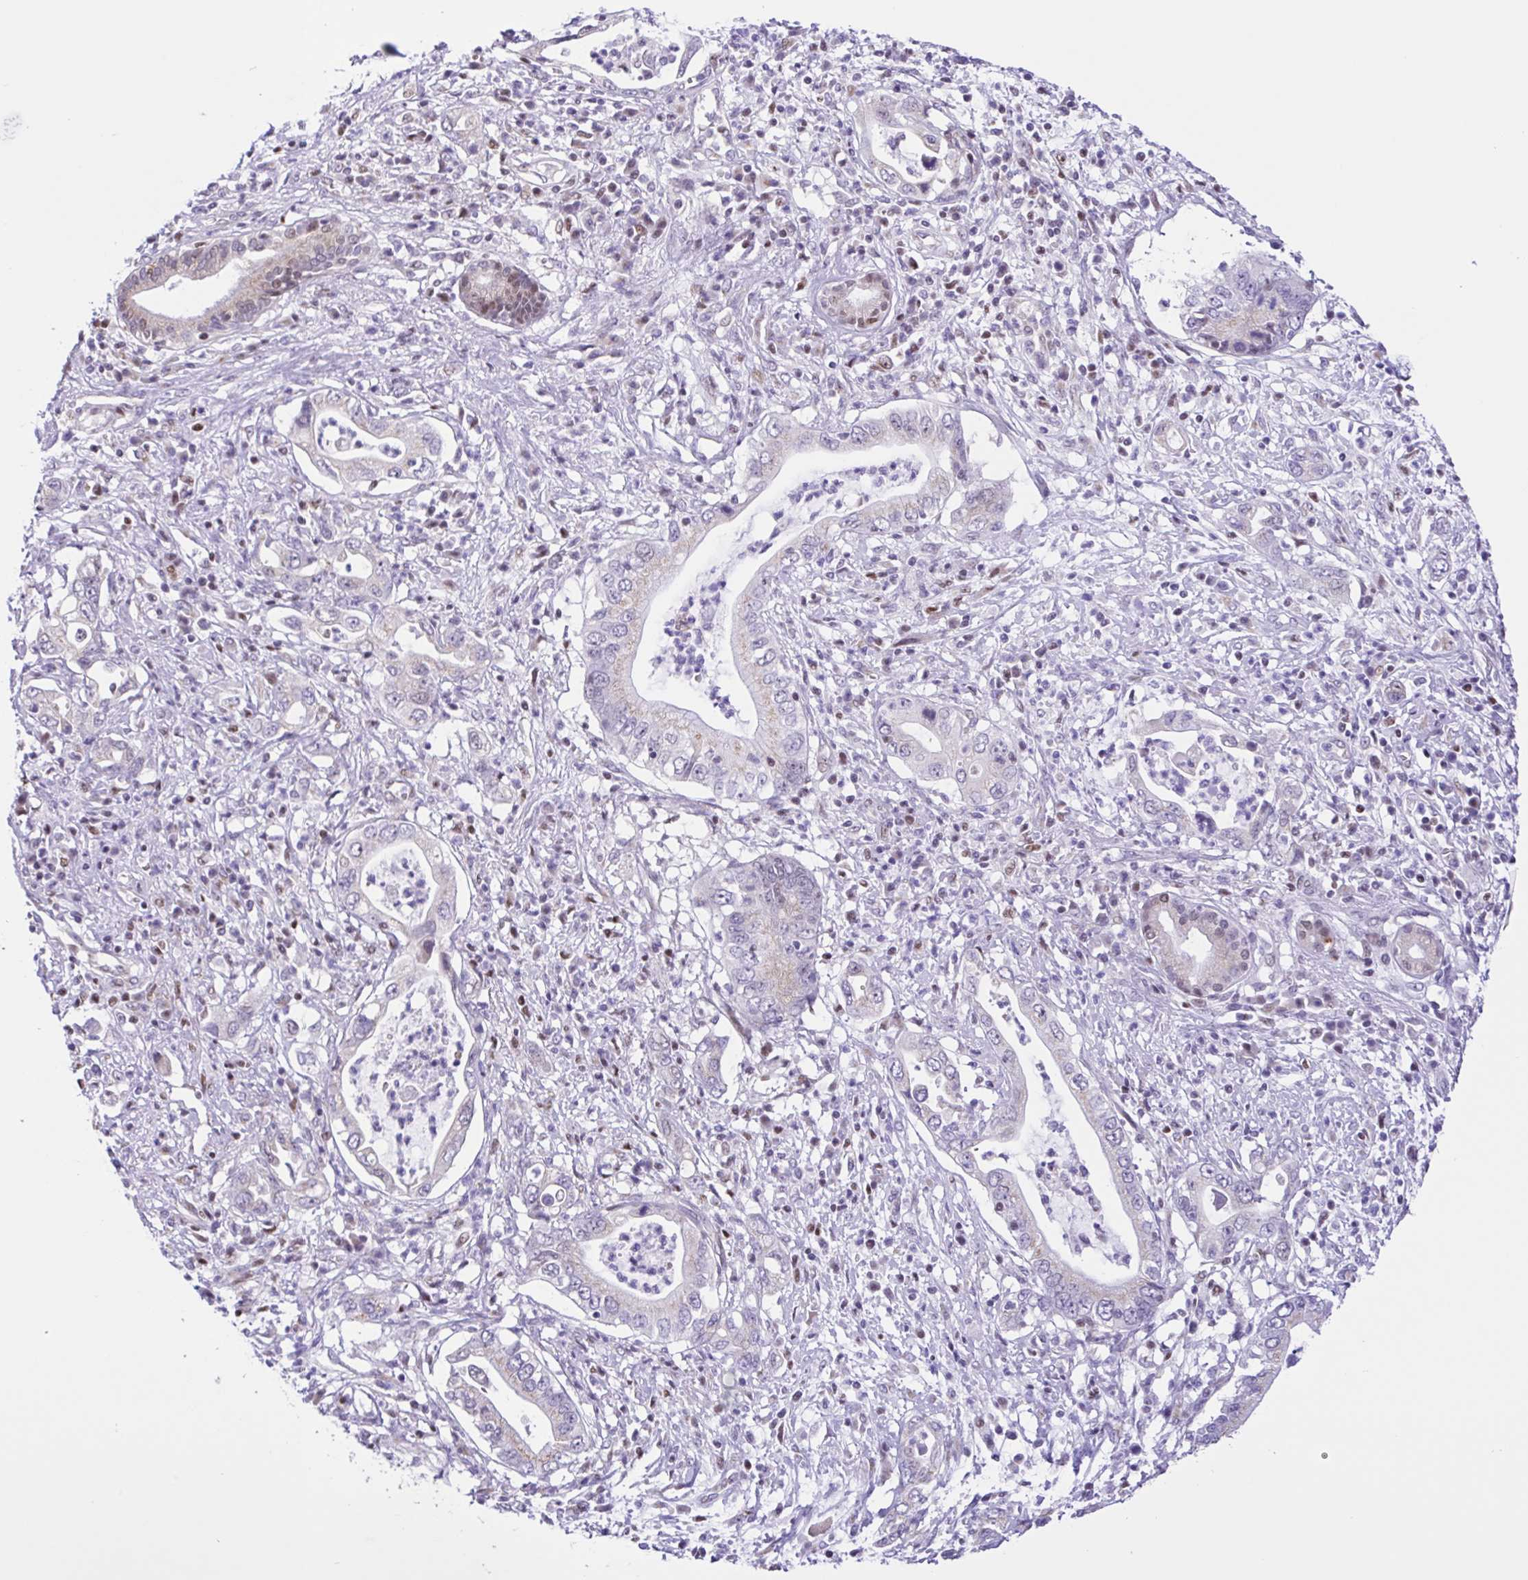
{"staining": {"intensity": "negative", "quantity": "none", "location": "none"}, "tissue": "pancreatic cancer", "cell_type": "Tumor cells", "image_type": "cancer", "snomed": [{"axis": "morphology", "description": "Adenocarcinoma, NOS"}, {"axis": "topography", "description": "Pancreas"}], "caption": "This is an IHC image of pancreatic cancer (adenocarcinoma). There is no staining in tumor cells.", "gene": "TGM3", "patient": {"sex": "female", "age": 72}}